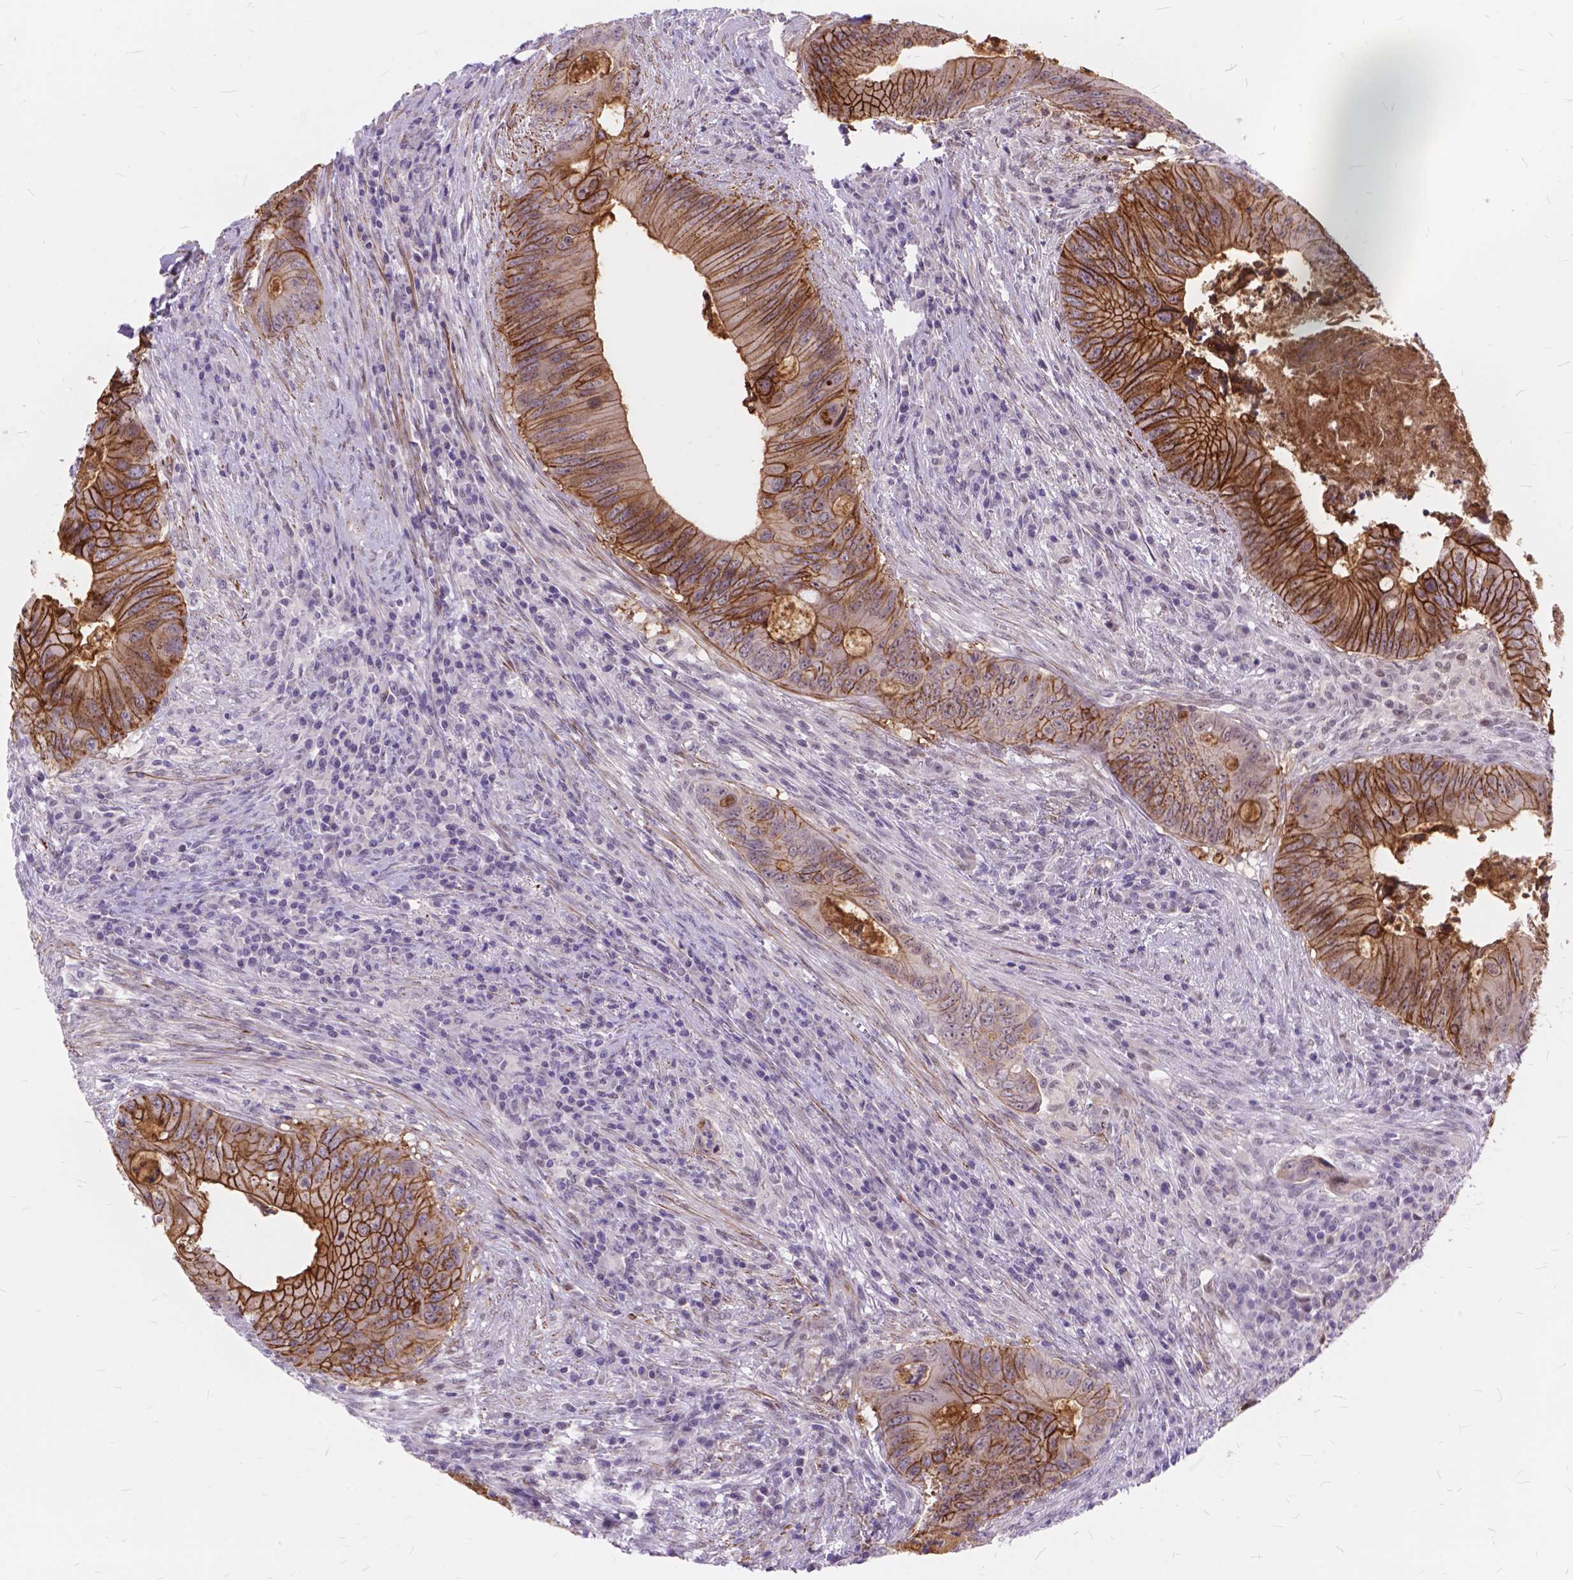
{"staining": {"intensity": "strong", "quantity": ">75%", "location": "cytoplasmic/membranous"}, "tissue": "colorectal cancer", "cell_type": "Tumor cells", "image_type": "cancer", "snomed": [{"axis": "morphology", "description": "Adenocarcinoma, NOS"}, {"axis": "topography", "description": "Colon"}], "caption": "A micrograph of human colorectal cancer (adenocarcinoma) stained for a protein shows strong cytoplasmic/membranous brown staining in tumor cells.", "gene": "MAN2C1", "patient": {"sex": "female", "age": 74}}